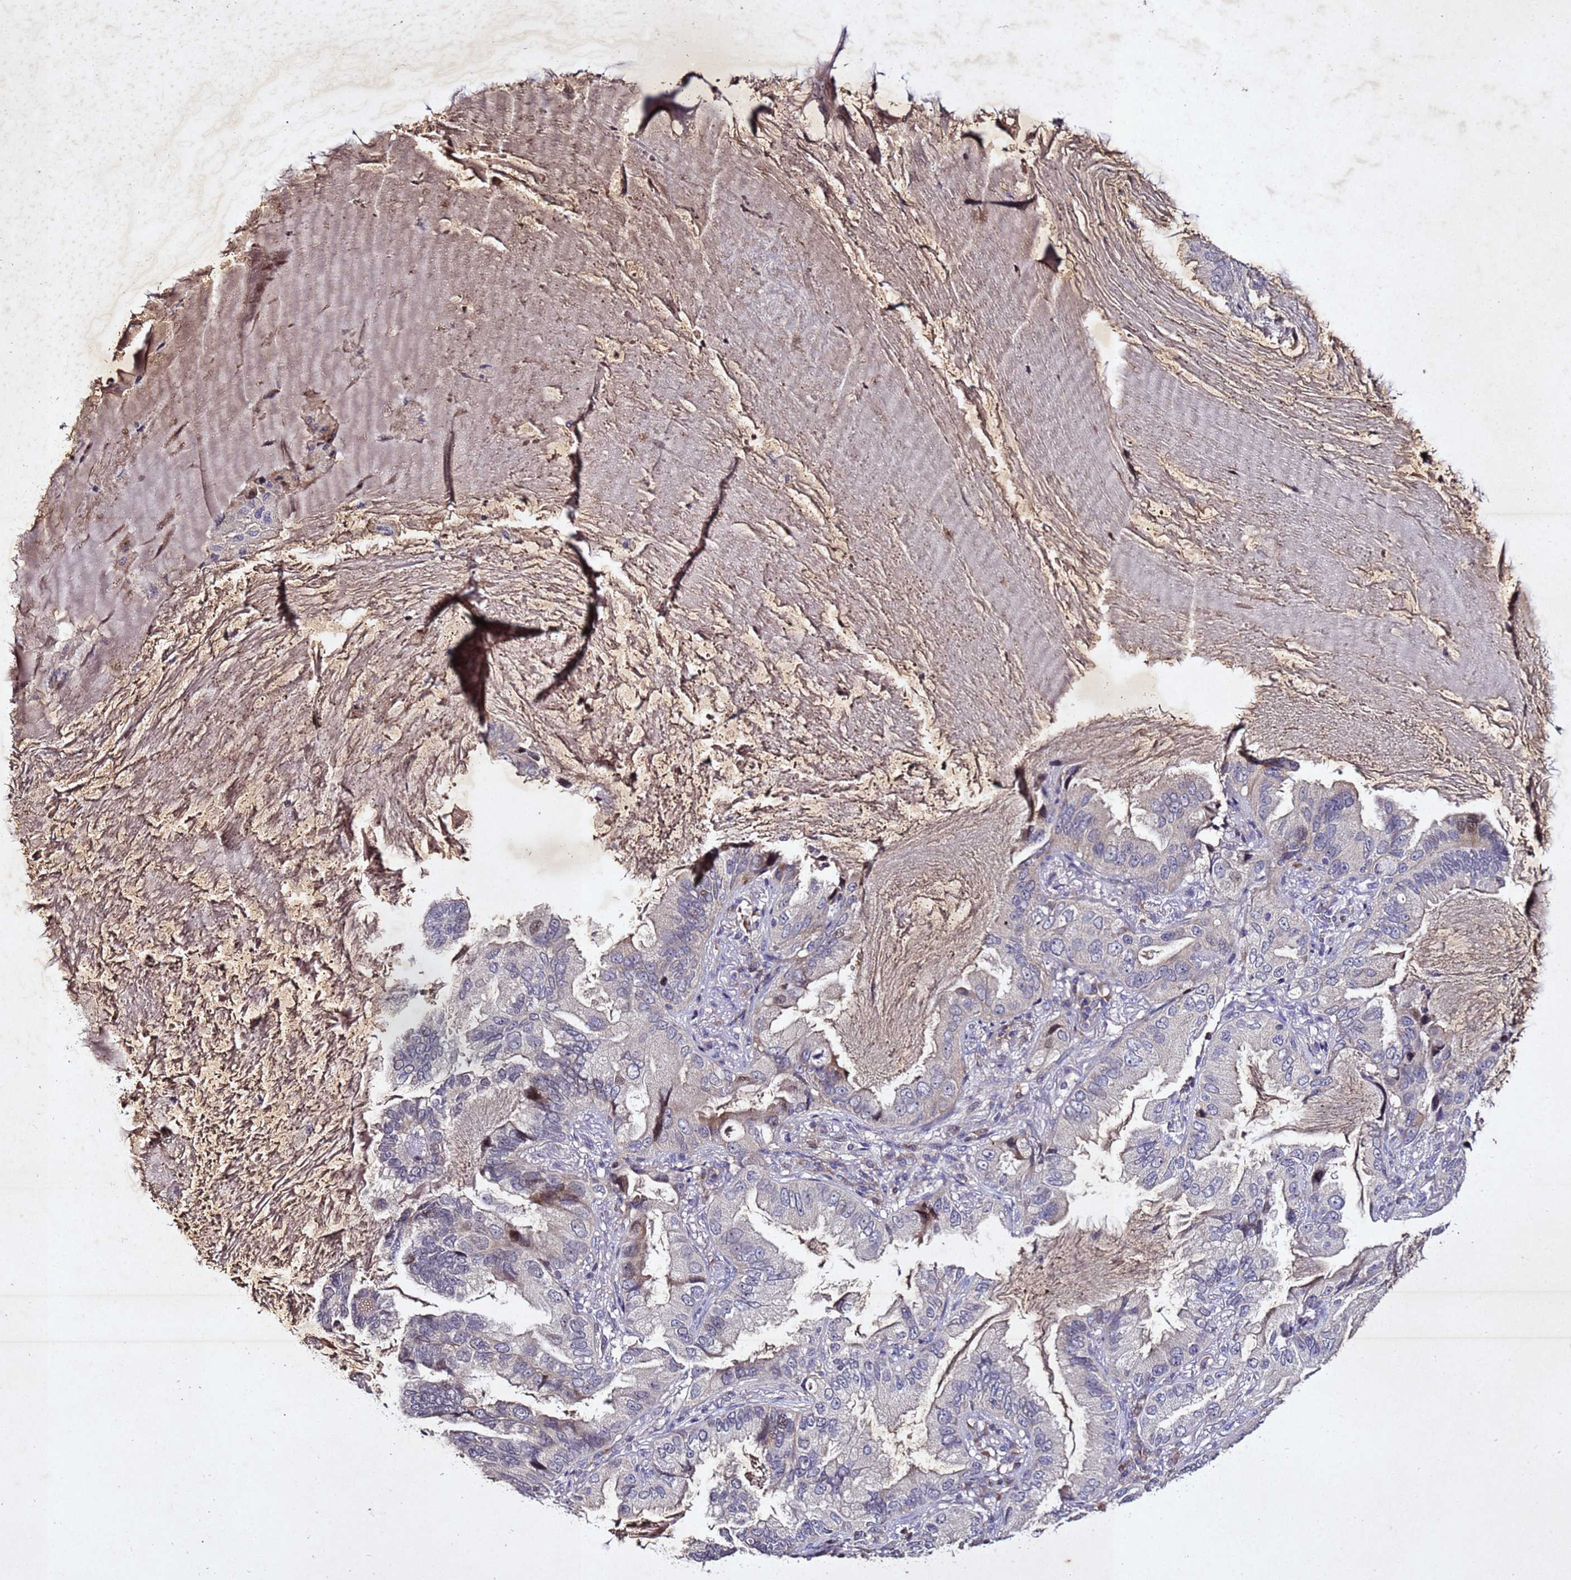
{"staining": {"intensity": "negative", "quantity": "none", "location": "none"}, "tissue": "lung cancer", "cell_type": "Tumor cells", "image_type": "cancer", "snomed": [{"axis": "morphology", "description": "Adenocarcinoma, NOS"}, {"axis": "topography", "description": "Lung"}], "caption": "An image of human lung cancer is negative for staining in tumor cells.", "gene": "SV2B", "patient": {"sex": "female", "age": 69}}